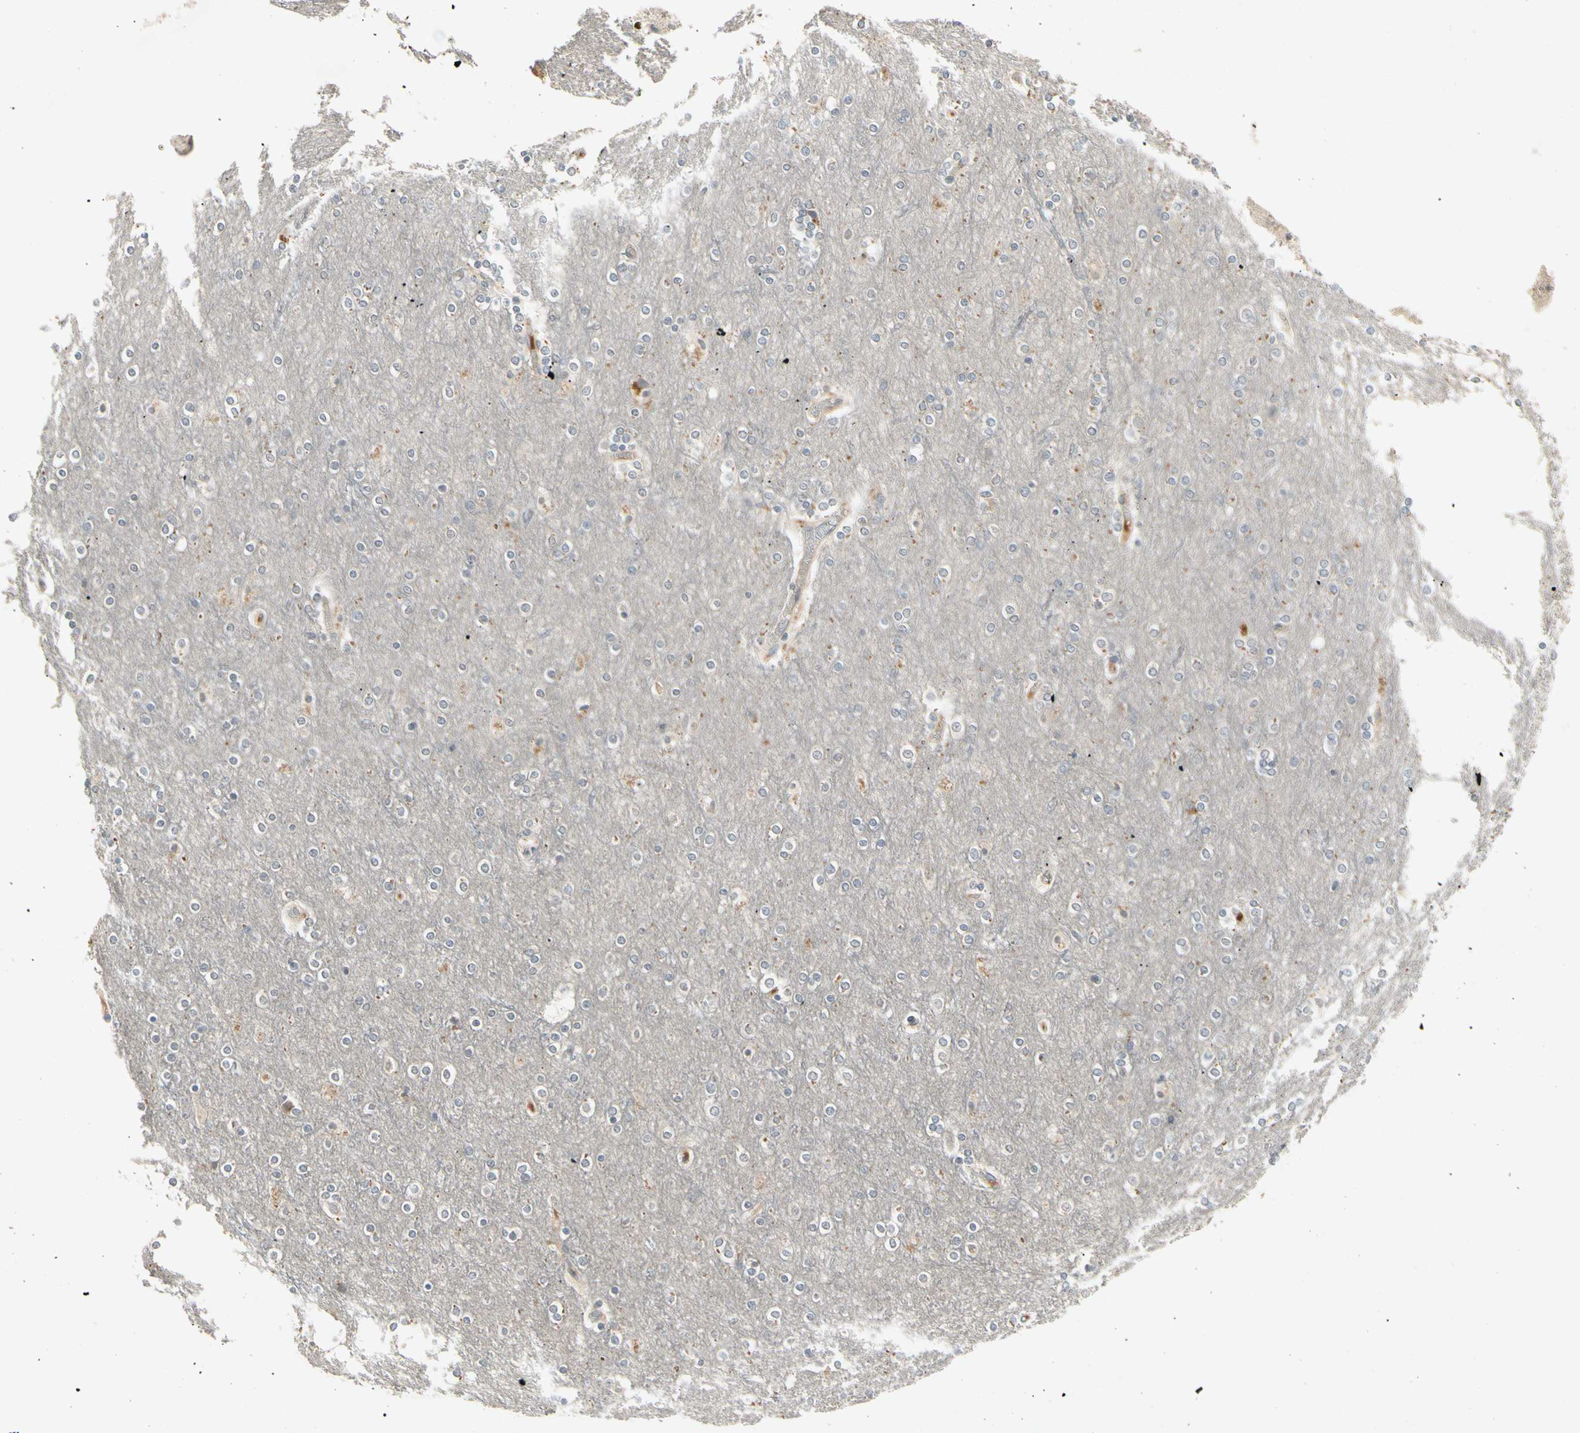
{"staining": {"intensity": "negative", "quantity": "none", "location": "none"}, "tissue": "cerebral cortex", "cell_type": "Endothelial cells", "image_type": "normal", "snomed": [{"axis": "morphology", "description": "Normal tissue, NOS"}, {"axis": "topography", "description": "Cerebral cortex"}], "caption": "A high-resolution image shows immunohistochemistry staining of benign cerebral cortex, which reveals no significant expression in endothelial cells.", "gene": "CCL4", "patient": {"sex": "female", "age": 54}}